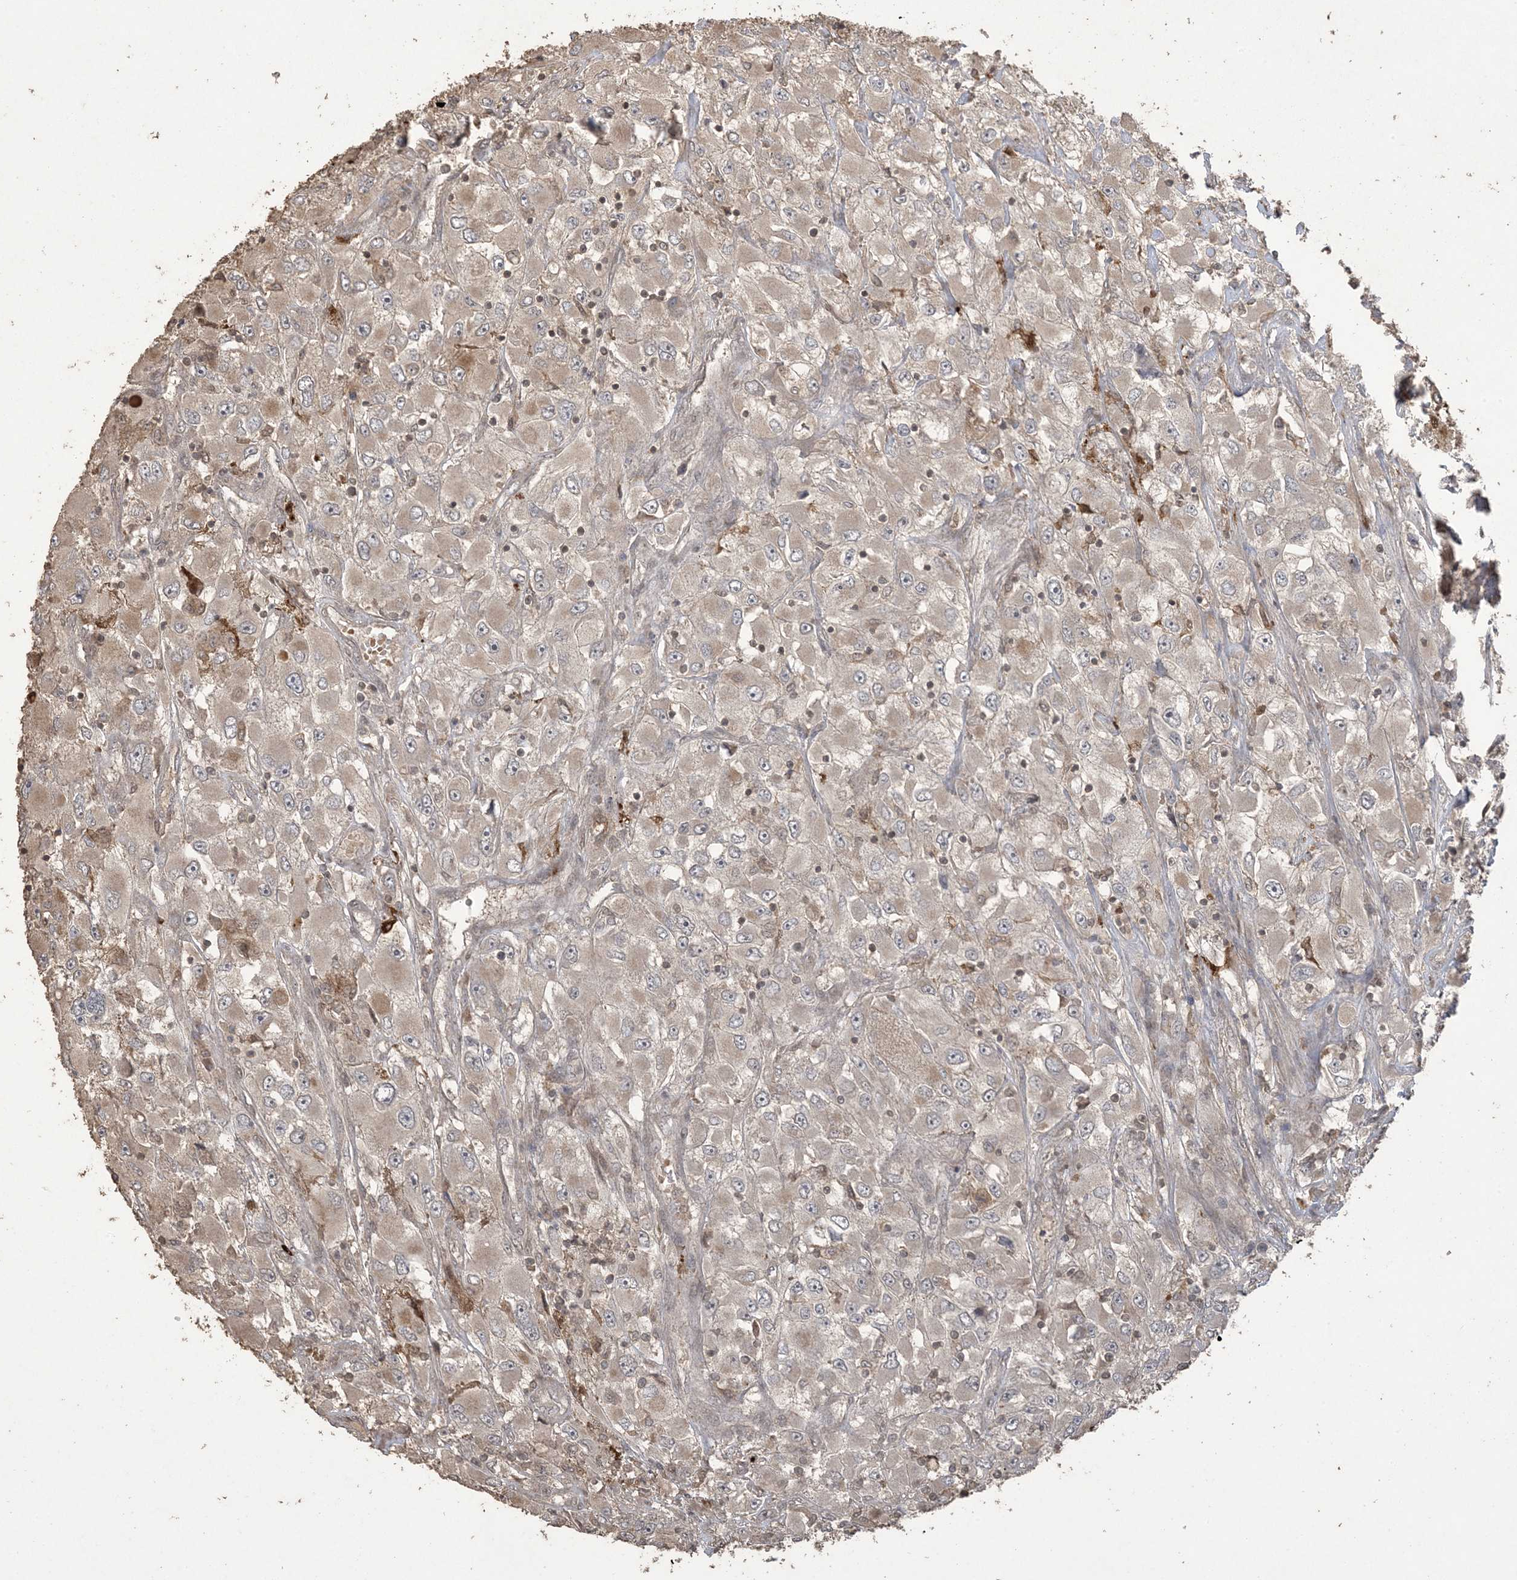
{"staining": {"intensity": "weak", "quantity": "25%-75%", "location": "cytoplasmic/membranous"}, "tissue": "renal cancer", "cell_type": "Tumor cells", "image_type": "cancer", "snomed": [{"axis": "morphology", "description": "Adenocarcinoma, NOS"}, {"axis": "topography", "description": "Kidney"}], "caption": "IHC of renal adenocarcinoma exhibits low levels of weak cytoplasmic/membranous staining in about 25%-75% of tumor cells. (DAB (3,3'-diaminobenzidine) IHC, brown staining for protein, blue staining for nuclei).", "gene": "EFCAB8", "patient": {"sex": "female", "age": 52}}